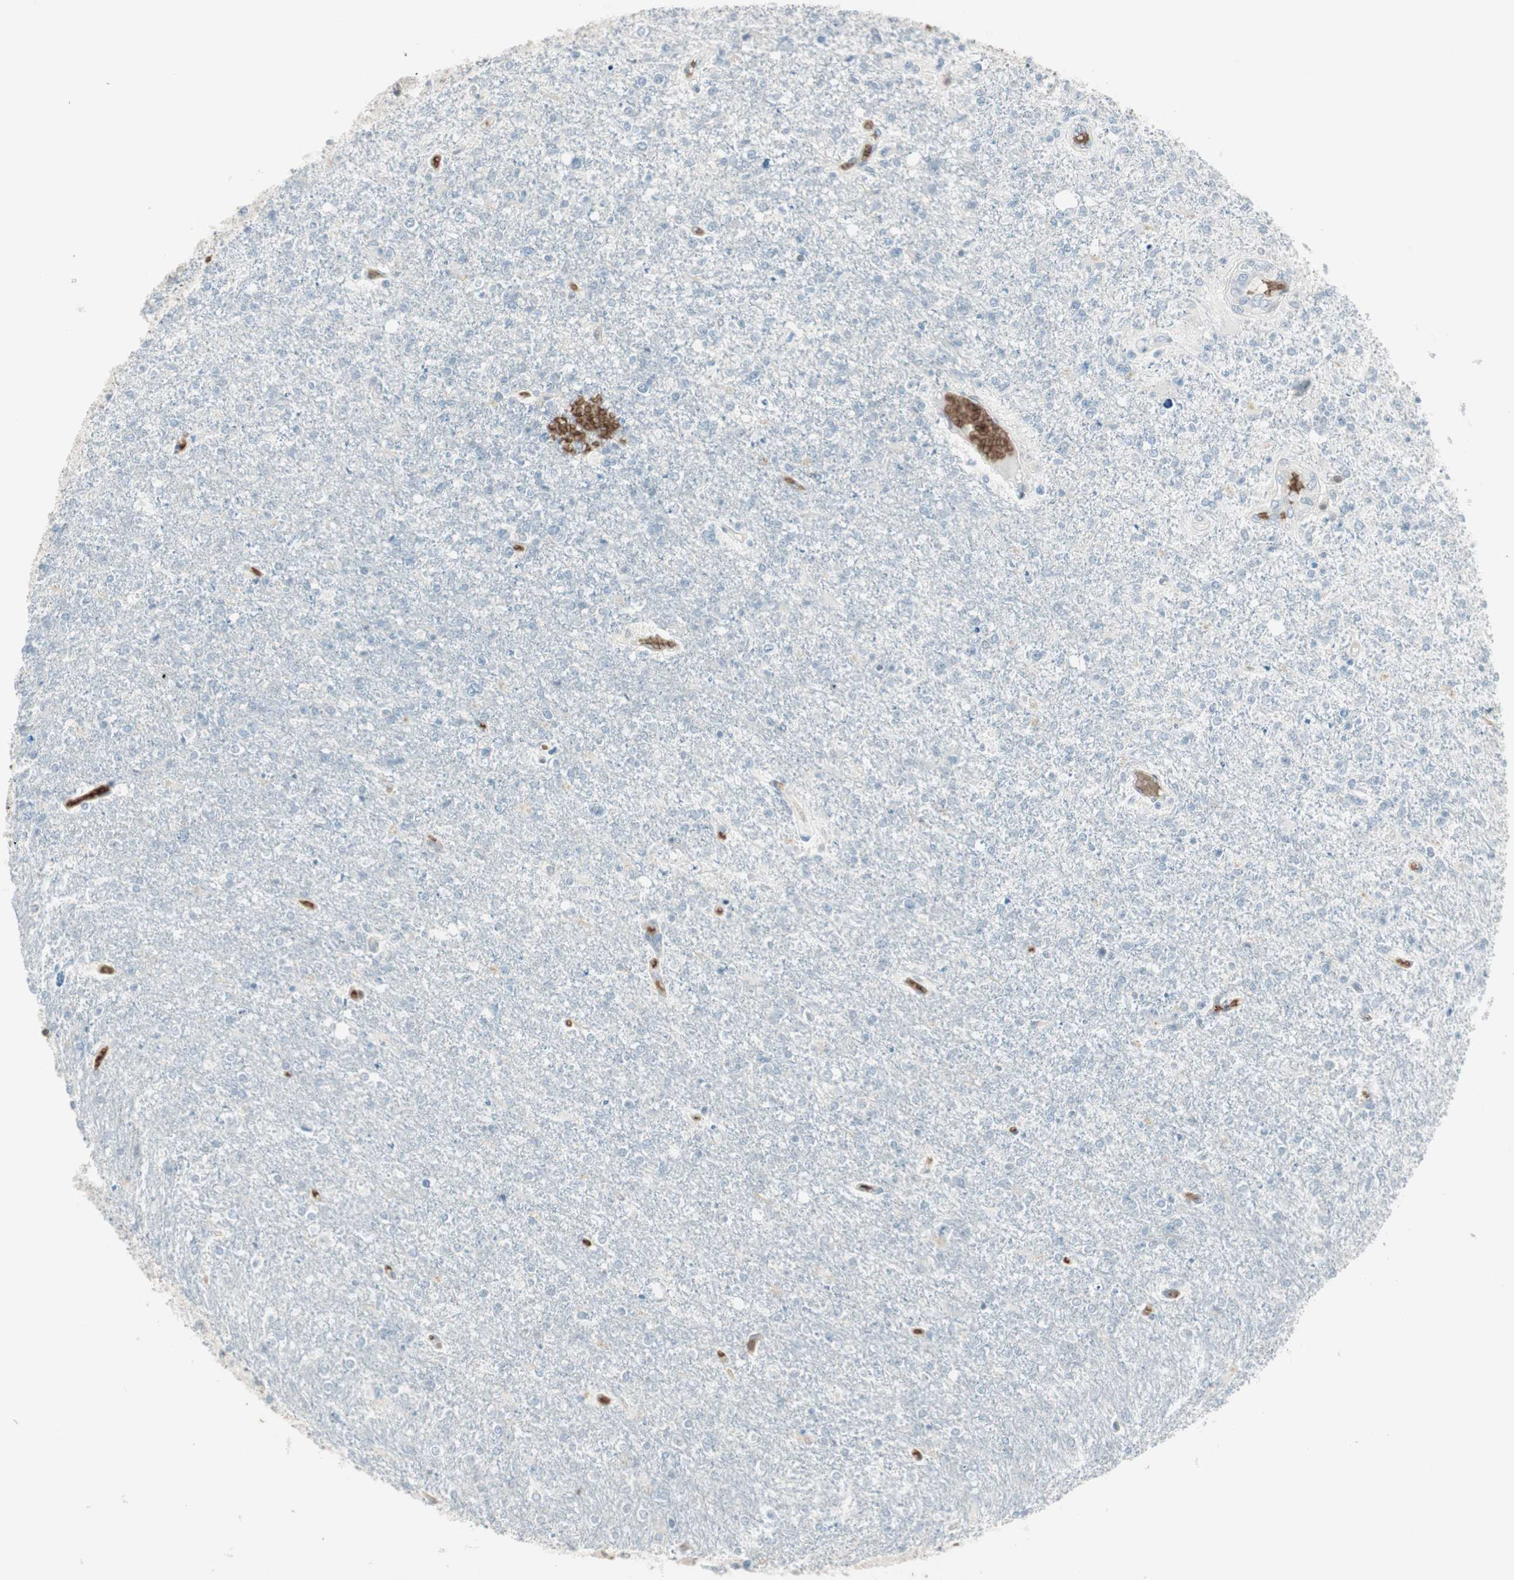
{"staining": {"intensity": "negative", "quantity": "none", "location": "none"}, "tissue": "glioma", "cell_type": "Tumor cells", "image_type": "cancer", "snomed": [{"axis": "morphology", "description": "Glioma, malignant, High grade"}, {"axis": "topography", "description": "Cerebral cortex"}], "caption": "DAB immunohistochemical staining of glioma demonstrates no significant positivity in tumor cells.", "gene": "MAP4K1", "patient": {"sex": "male", "age": 76}}